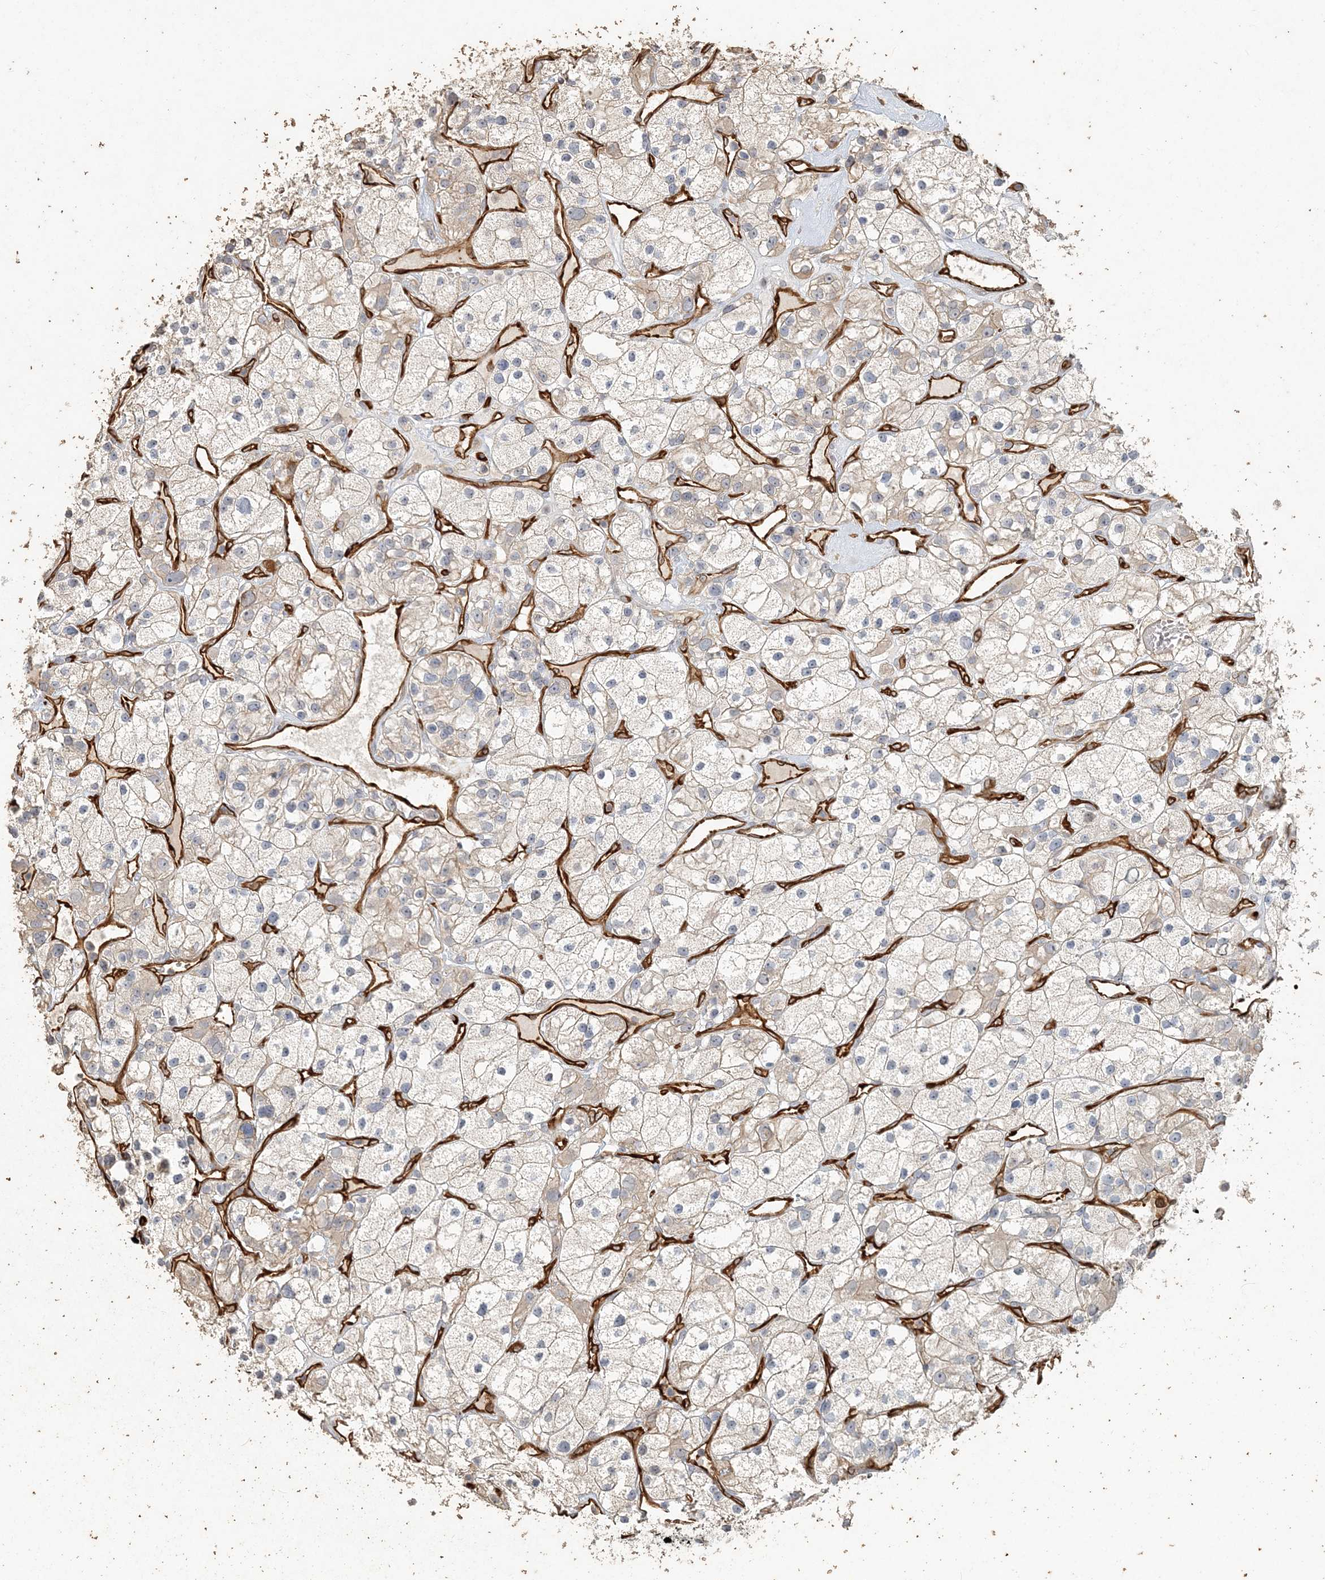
{"staining": {"intensity": "negative", "quantity": "none", "location": "none"}, "tissue": "renal cancer", "cell_type": "Tumor cells", "image_type": "cancer", "snomed": [{"axis": "morphology", "description": "Adenocarcinoma, NOS"}, {"axis": "topography", "description": "Kidney"}], "caption": "Tumor cells are negative for protein expression in human renal cancer (adenocarcinoma).", "gene": "RNF145", "patient": {"sex": "female", "age": 57}}